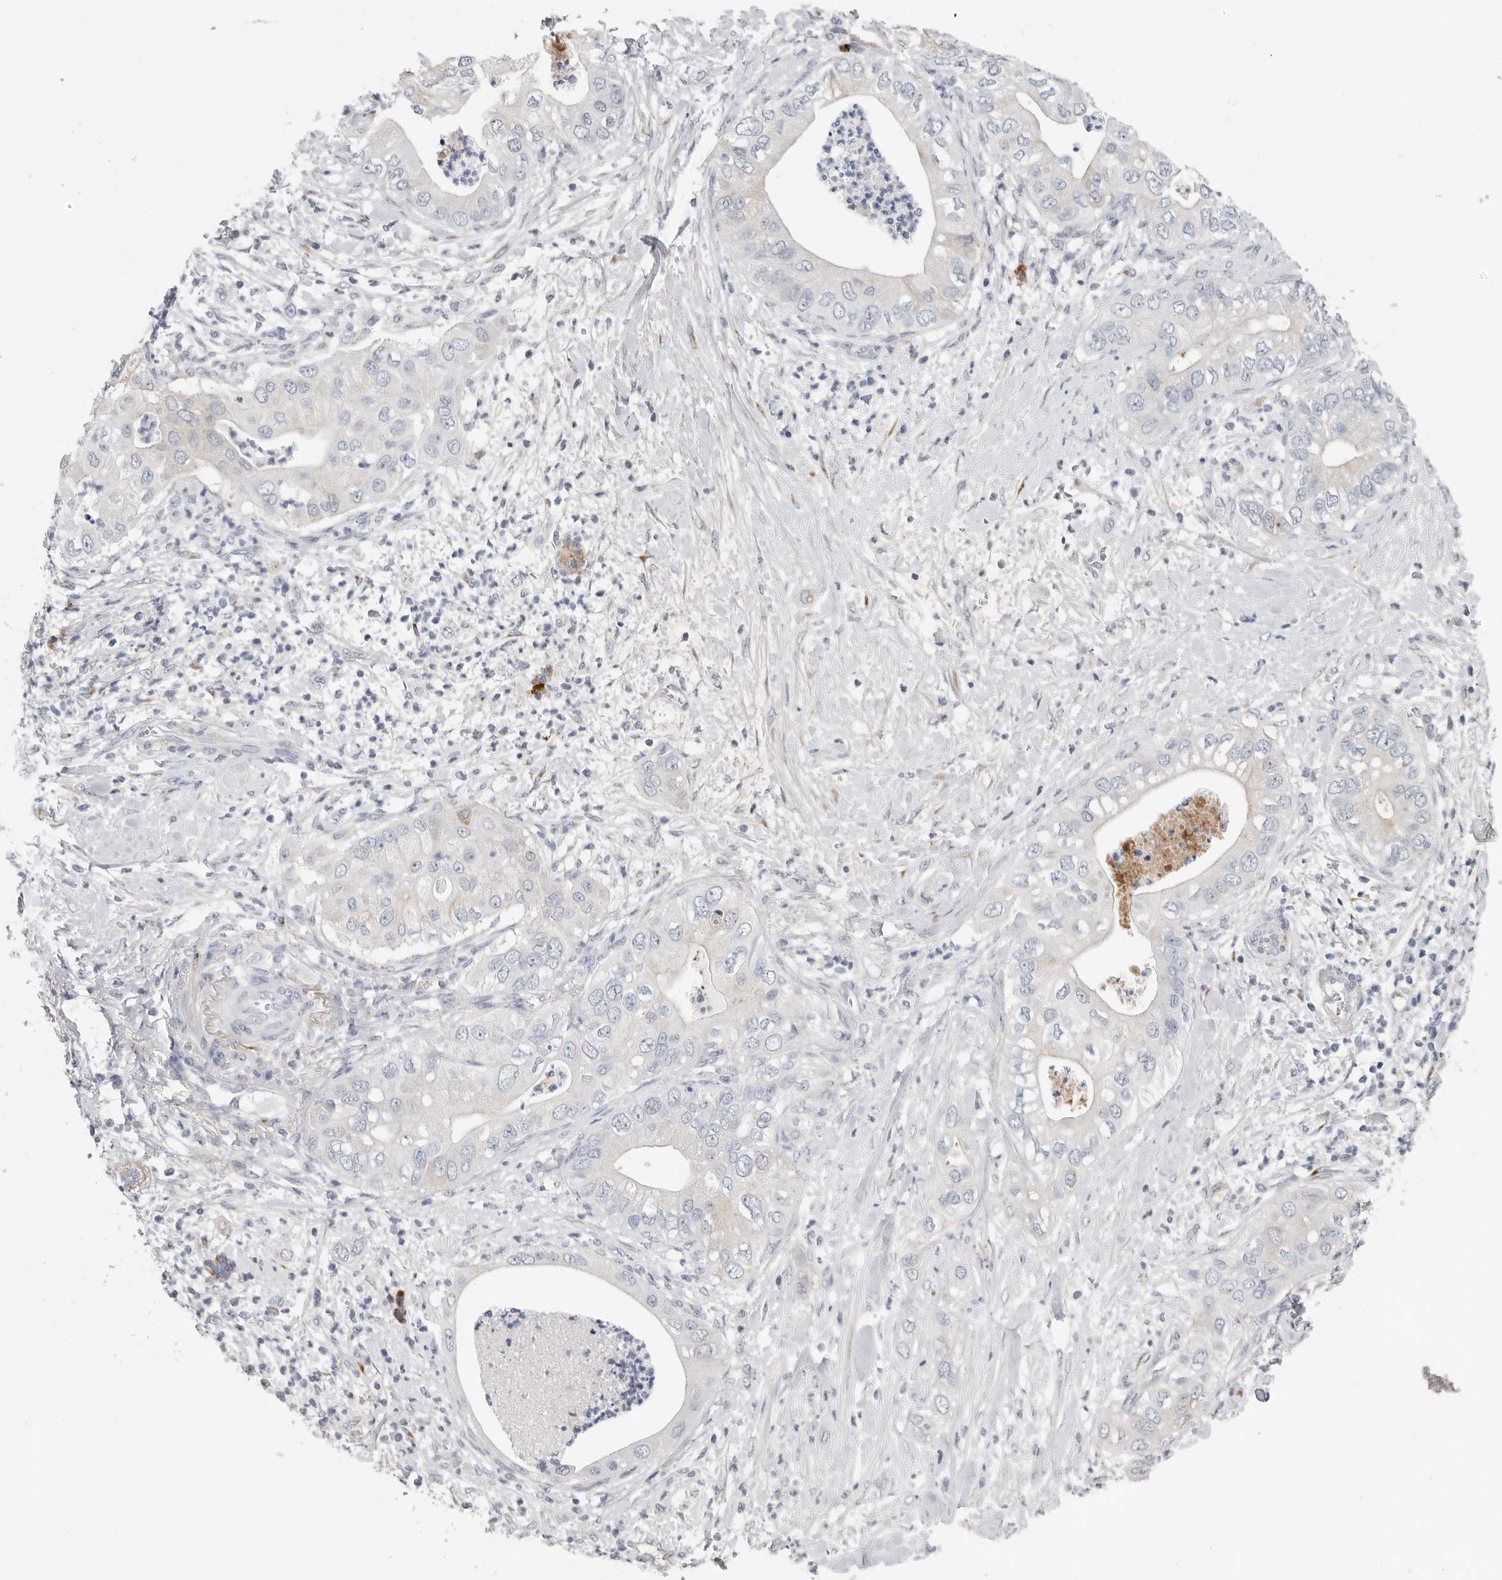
{"staining": {"intensity": "negative", "quantity": "none", "location": "none"}, "tissue": "pancreatic cancer", "cell_type": "Tumor cells", "image_type": "cancer", "snomed": [{"axis": "morphology", "description": "Adenocarcinoma, NOS"}, {"axis": "topography", "description": "Pancreas"}], "caption": "This is an immunohistochemistry histopathology image of pancreatic cancer. There is no staining in tumor cells.", "gene": "TIMP1", "patient": {"sex": "female", "age": 78}}